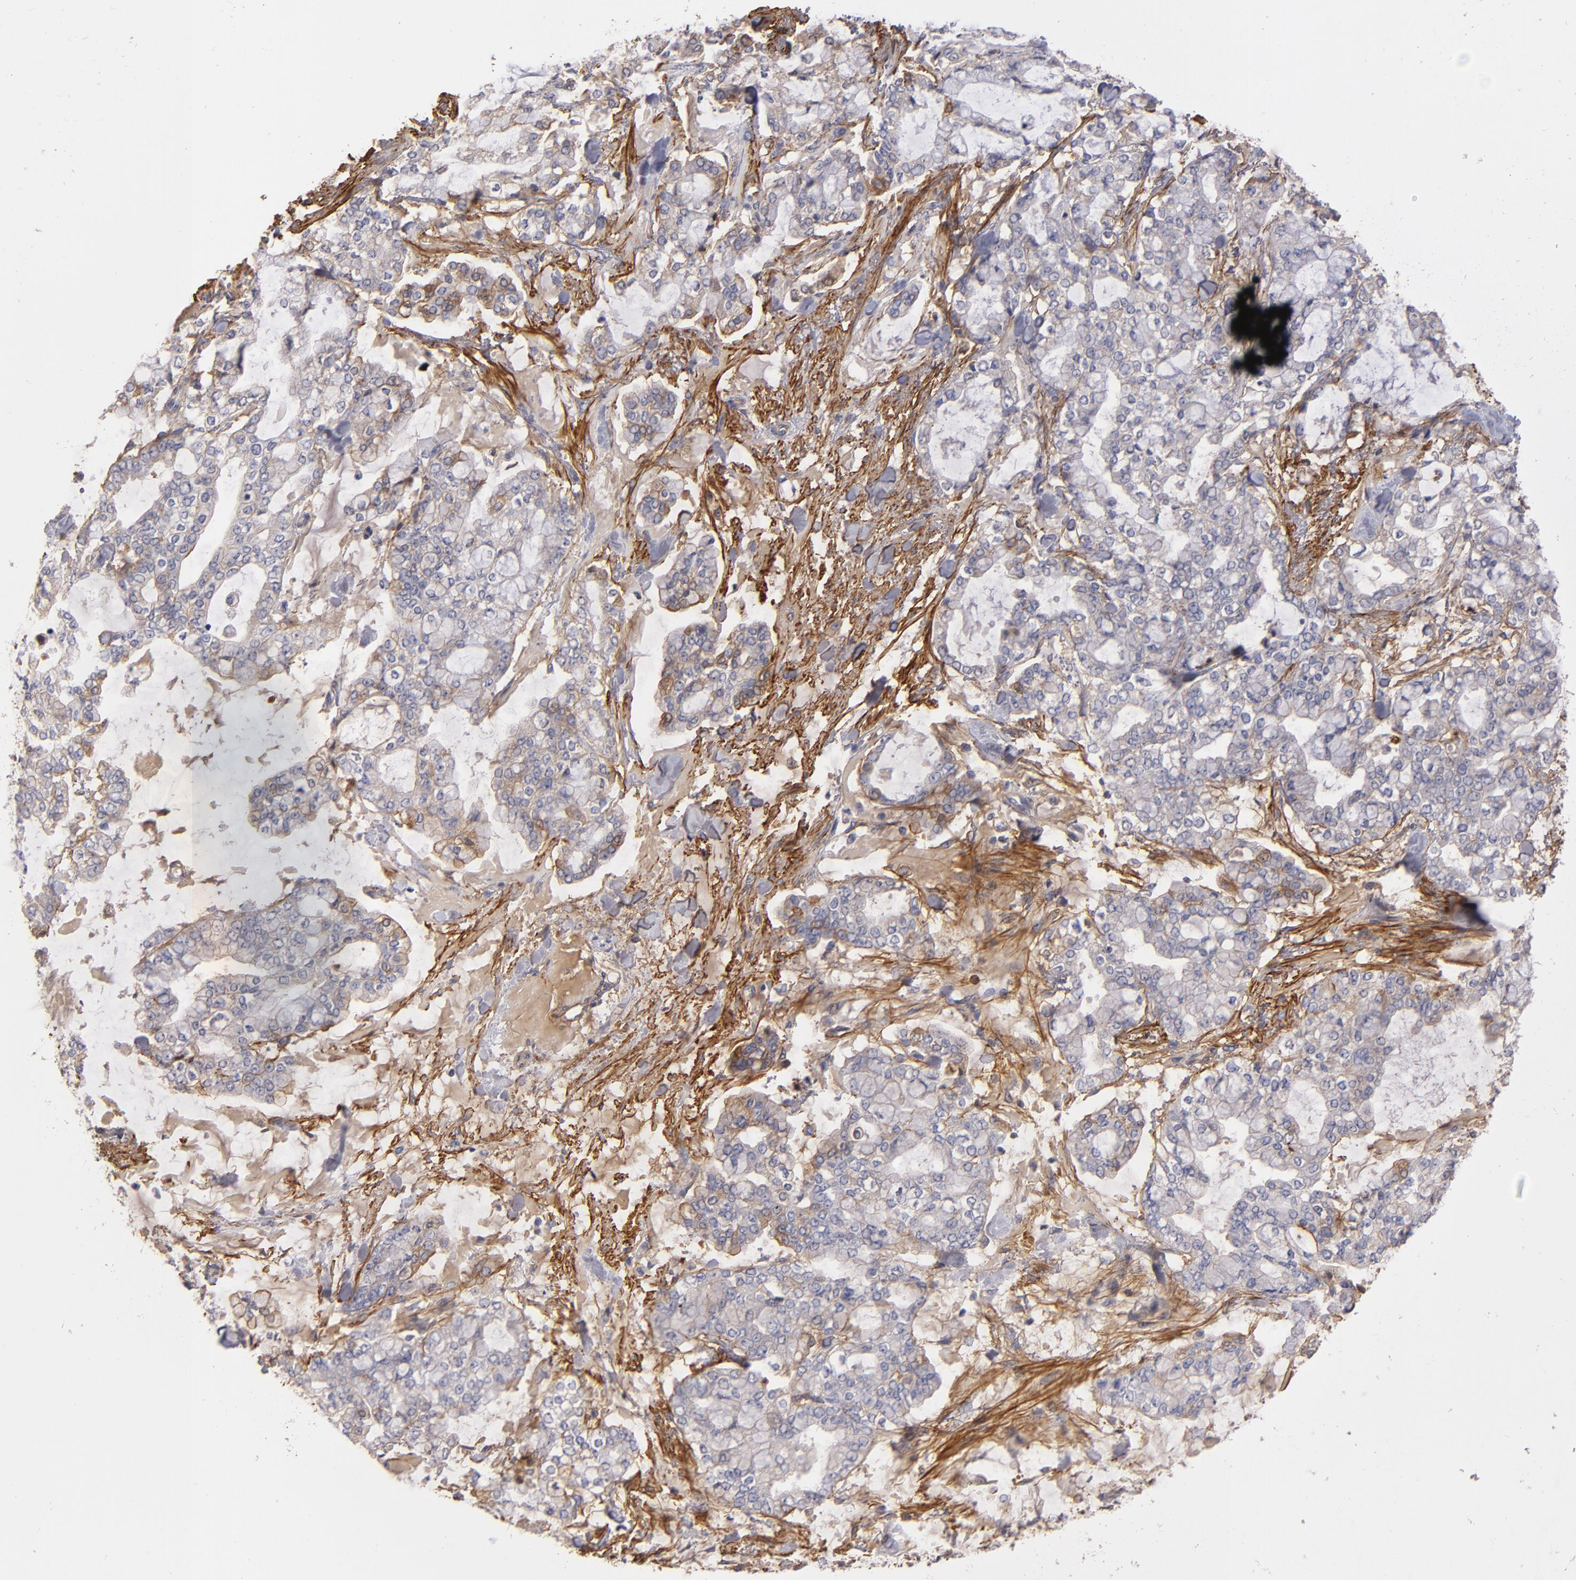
{"staining": {"intensity": "negative", "quantity": "none", "location": "none"}, "tissue": "stomach cancer", "cell_type": "Tumor cells", "image_type": "cancer", "snomed": [{"axis": "morphology", "description": "Normal tissue, NOS"}, {"axis": "morphology", "description": "Adenocarcinoma, NOS"}, {"axis": "topography", "description": "Stomach, upper"}, {"axis": "topography", "description": "Stomach"}], "caption": "Tumor cells are negative for protein expression in human stomach cancer. (IHC, brightfield microscopy, high magnification).", "gene": "FBLN1", "patient": {"sex": "male", "age": 76}}